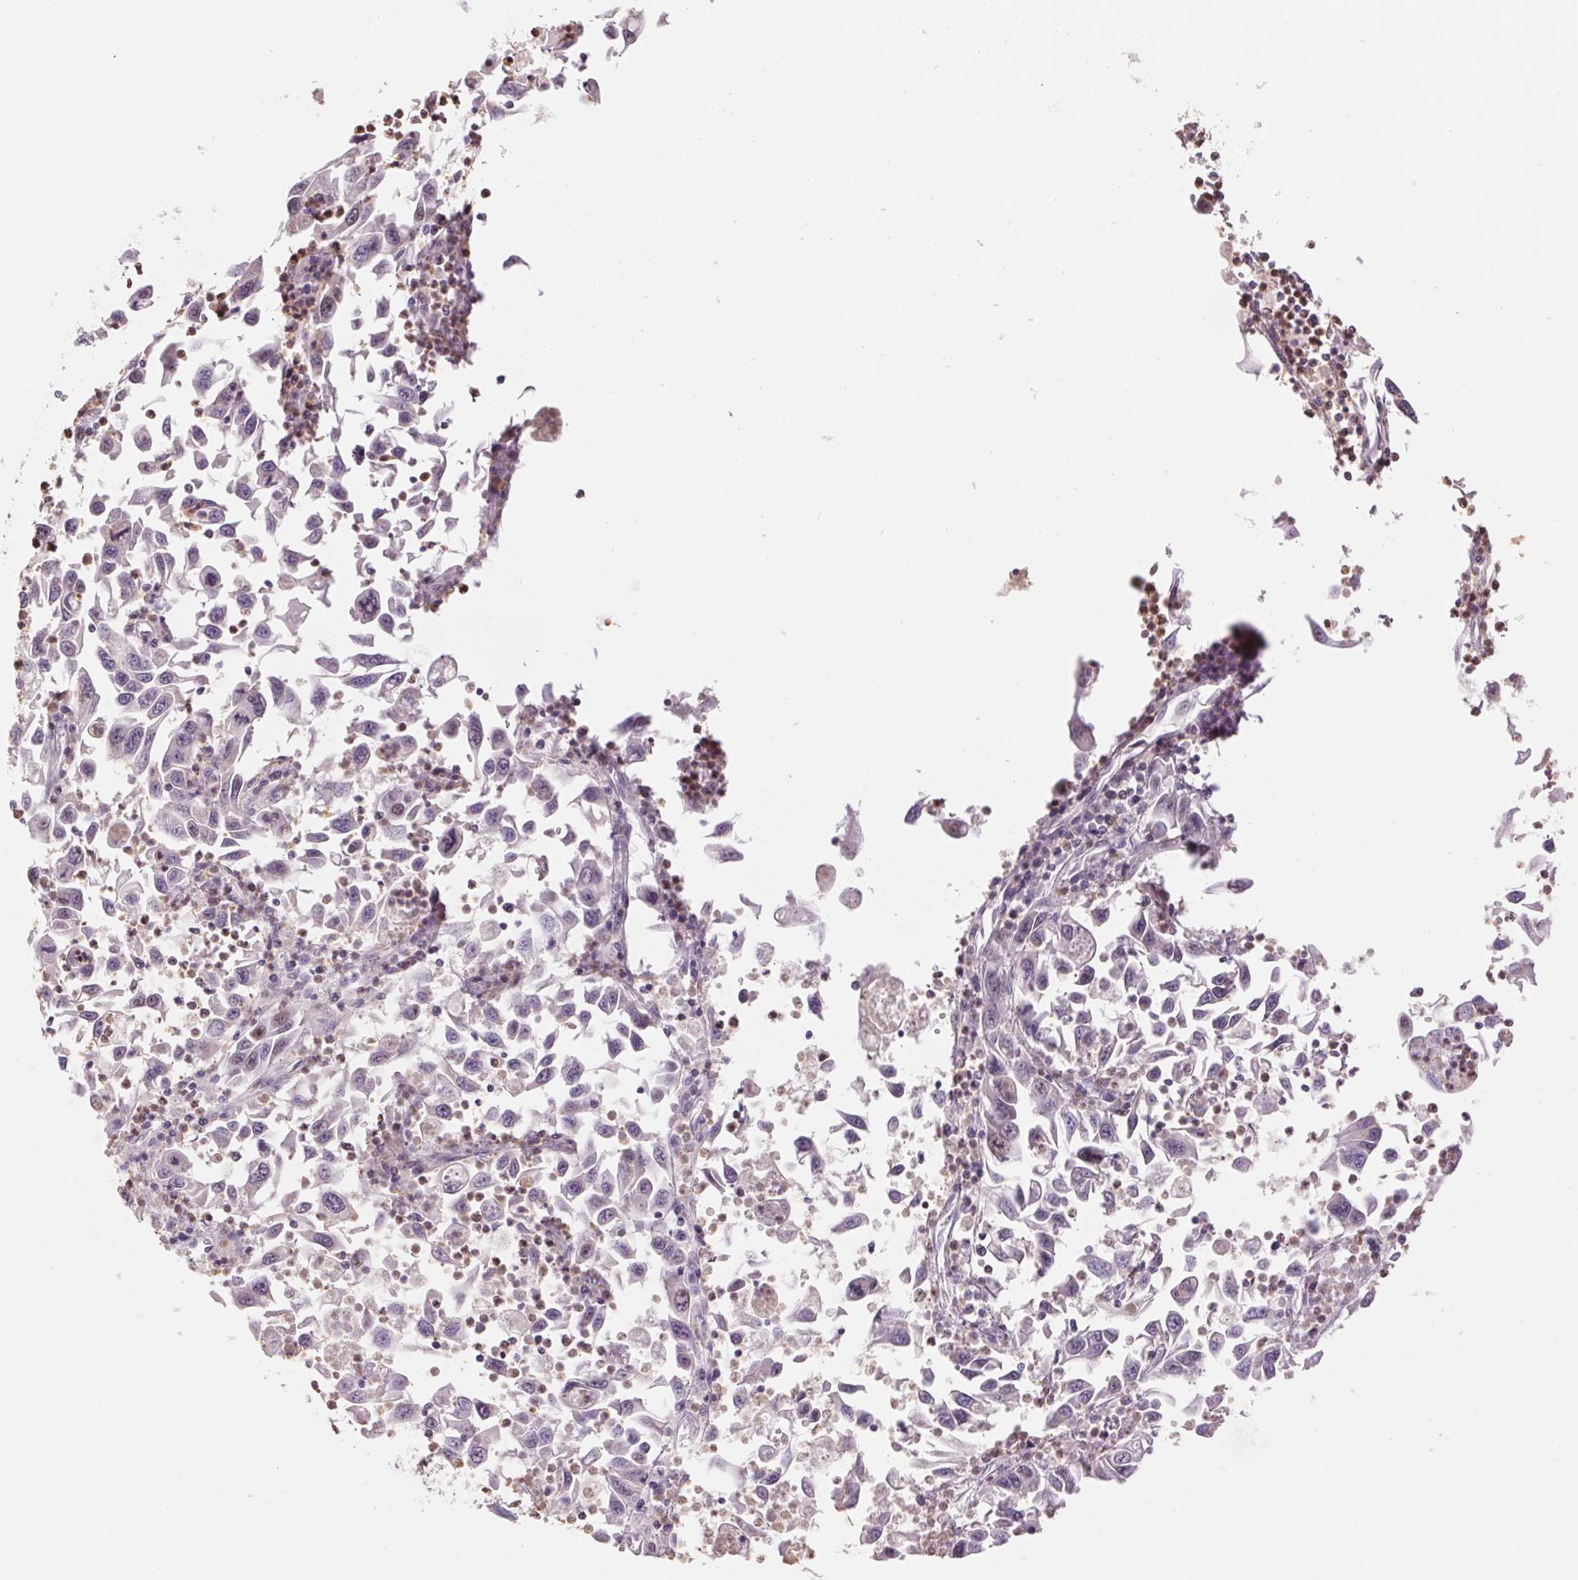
{"staining": {"intensity": "negative", "quantity": "none", "location": "none"}, "tissue": "endometrial cancer", "cell_type": "Tumor cells", "image_type": "cancer", "snomed": [{"axis": "morphology", "description": "Adenocarcinoma, NOS"}, {"axis": "topography", "description": "Uterus"}], "caption": "There is no significant positivity in tumor cells of endometrial cancer.", "gene": "SREK1", "patient": {"sex": "female", "age": 62}}